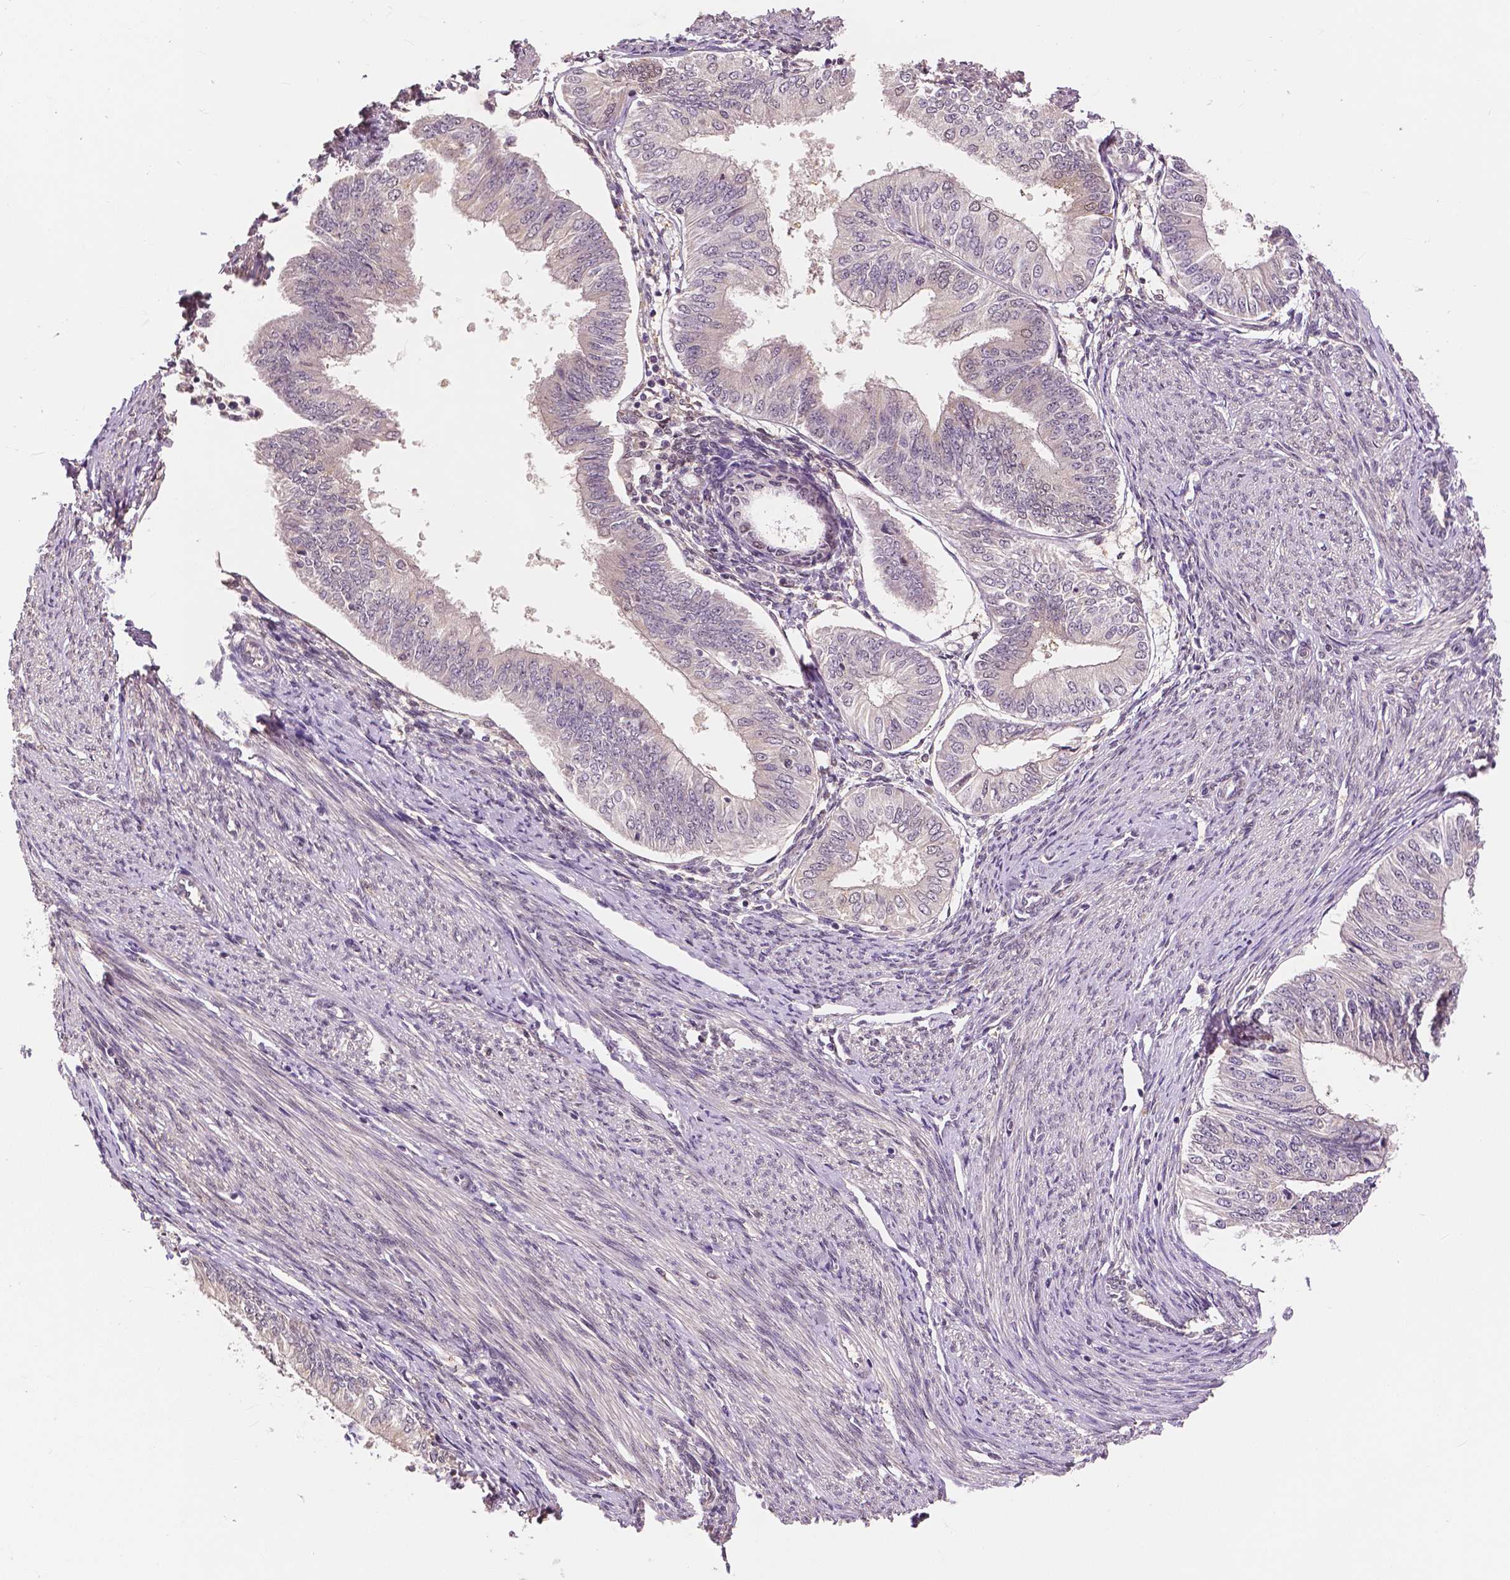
{"staining": {"intensity": "weak", "quantity": "<25%", "location": "cytoplasmic/membranous"}, "tissue": "endometrial cancer", "cell_type": "Tumor cells", "image_type": "cancer", "snomed": [{"axis": "morphology", "description": "Adenocarcinoma, NOS"}, {"axis": "topography", "description": "Endometrium"}], "caption": "The immunohistochemistry (IHC) photomicrograph has no significant expression in tumor cells of adenocarcinoma (endometrial) tissue.", "gene": "MAP1LC3B", "patient": {"sex": "female", "age": 58}}